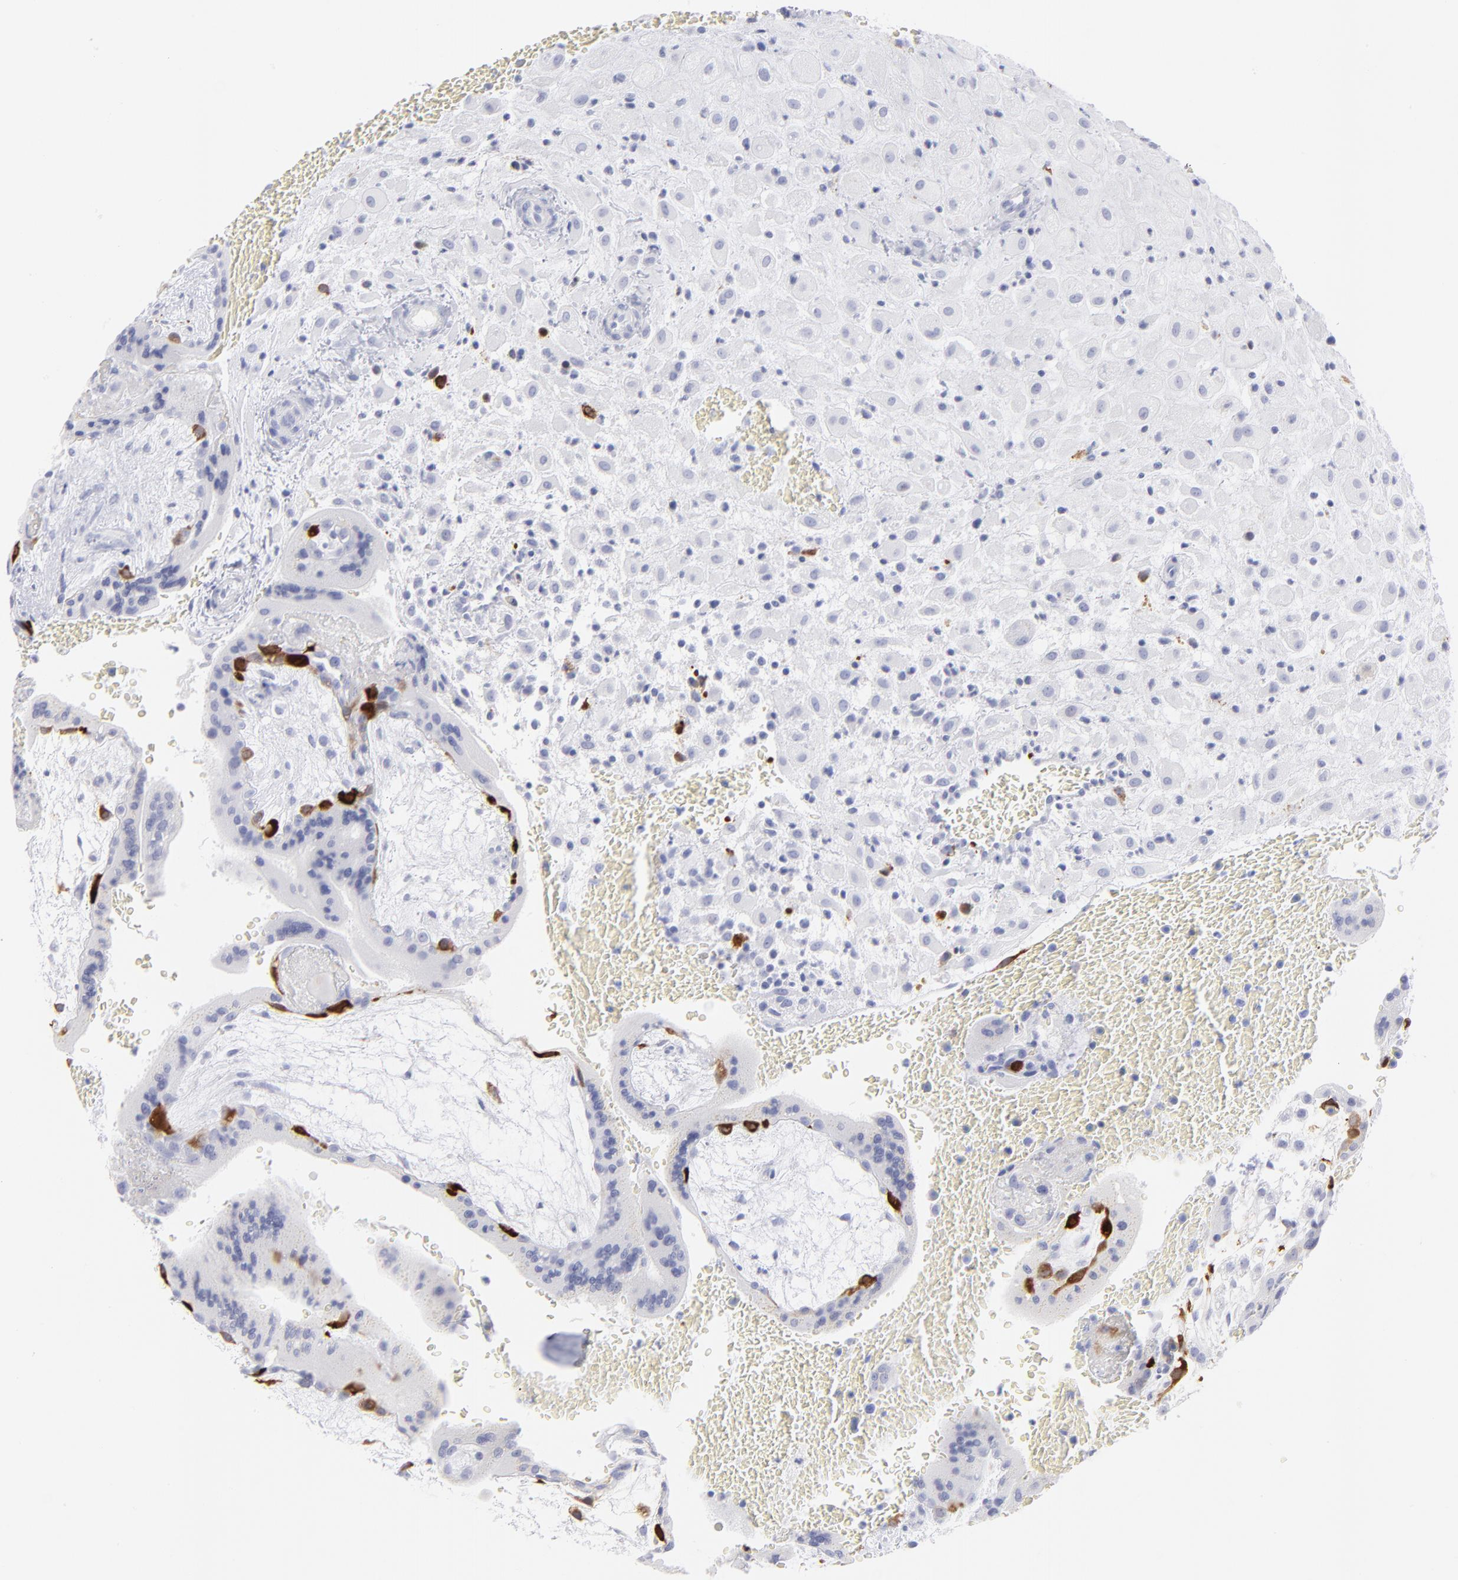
{"staining": {"intensity": "strong", "quantity": "<25%", "location": "cytoplasmic/membranous"}, "tissue": "placenta", "cell_type": "Decidual cells", "image_type": "normal", "snomed": [{"axis": "morphology", "description": "Normal tissue, NOS"}, {"axis": "topography", "description": "Placenta"}], "caption": "The image exhibits a brown stain indicating the presence of a protein in the cytoplasmic/membranous of decidual cells in placenta.", "gene": "CCNB1", "patient": {"sex": "female", "age": 35}}